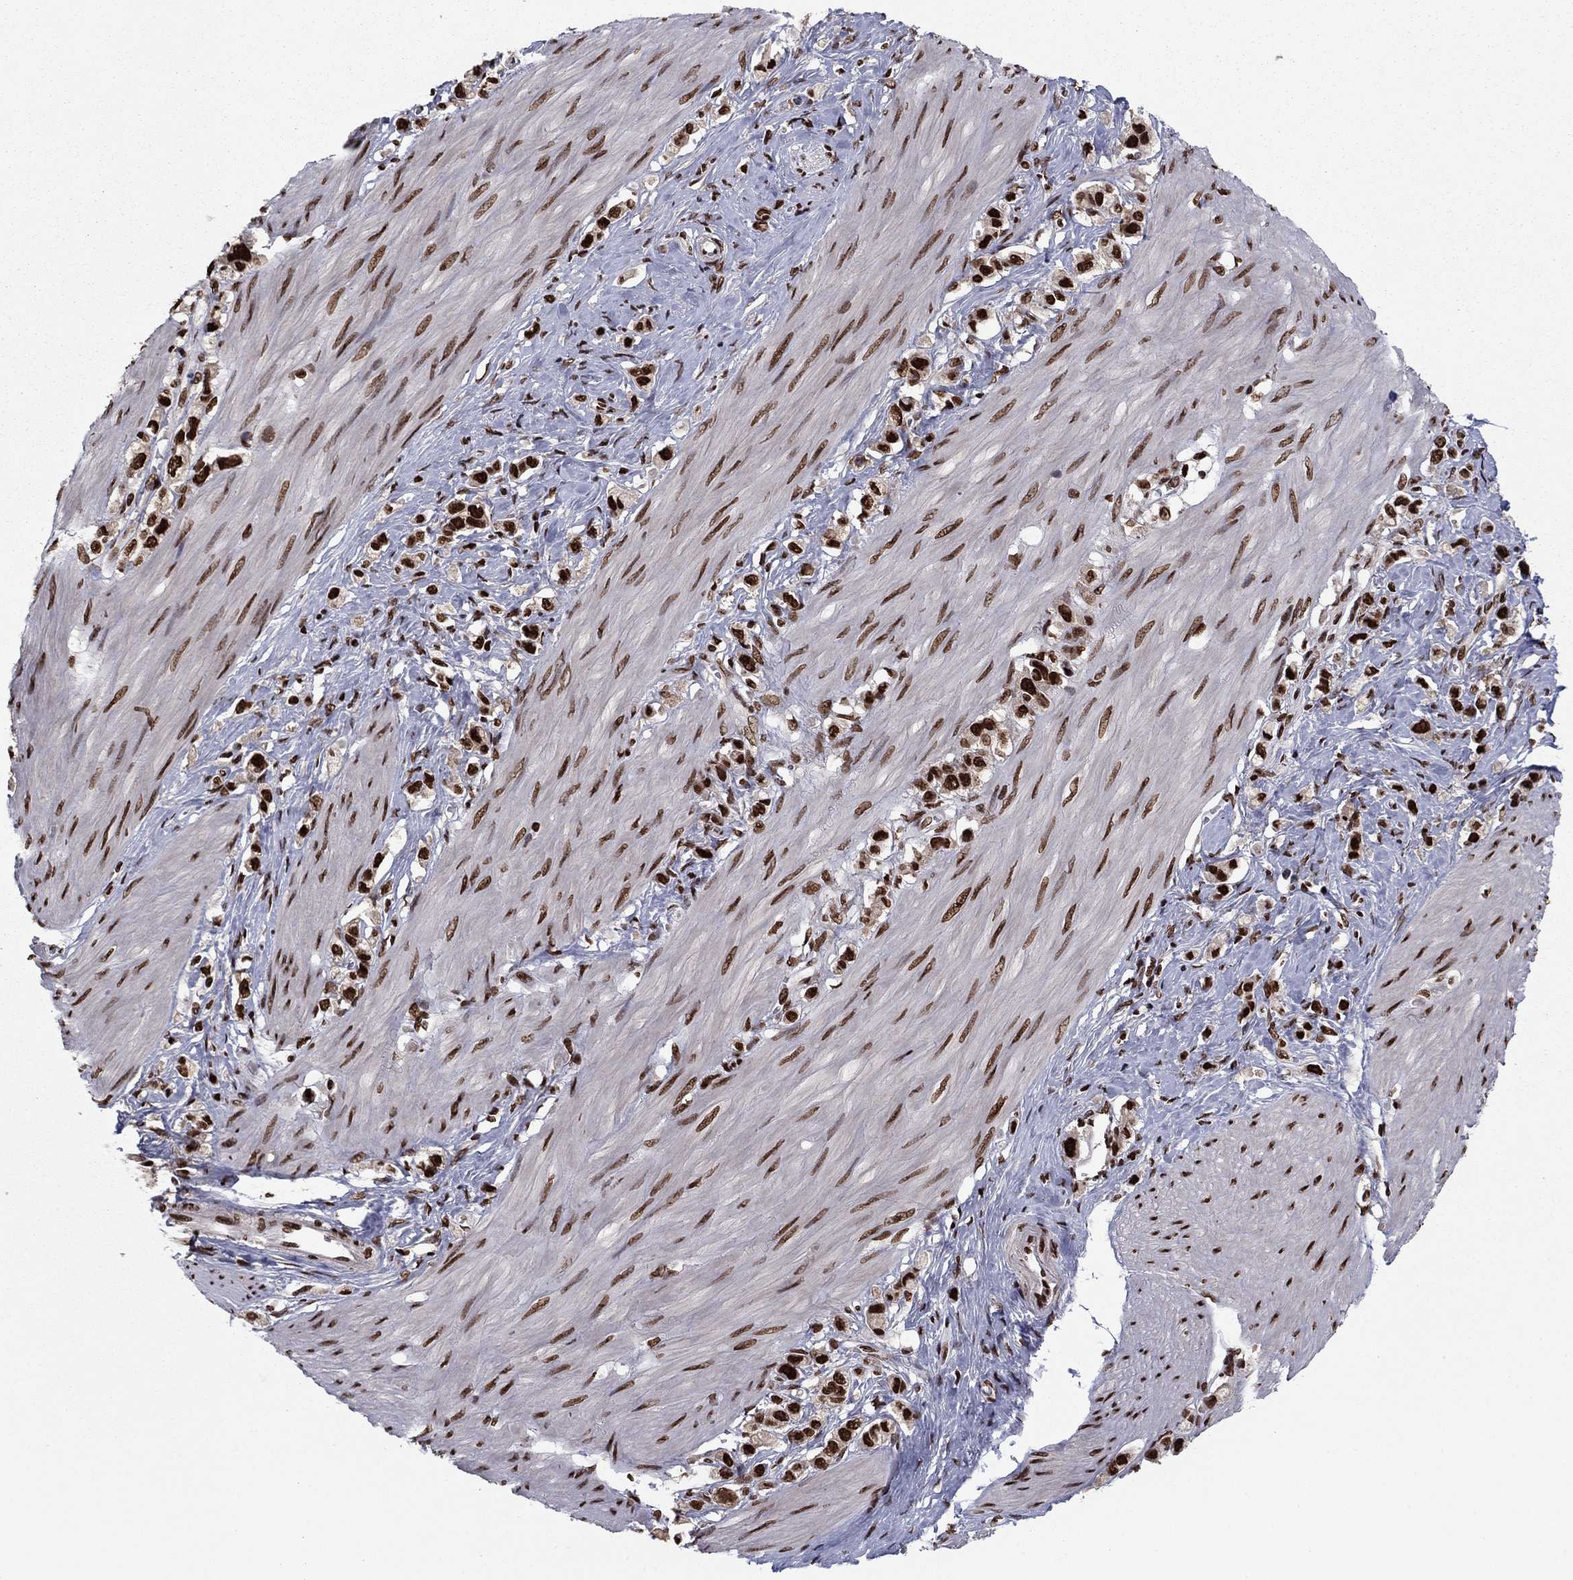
{"staining": {"intensity": "strong", "quantity": ">75%", "location": "nuclear"}, "tissue": "stomach cancer", "cell_type": "Tumor cells", "image_type": "cancer", "snomed": [{"axis": "morphology", "description": "Normal tissue, NOS"}, {"axis": "morphology", "description": "Adenocarcinoma, NOS"}, {"axis": "morphology", "description": "Adenocarcinoma, High grade"}, {"axis": "topography", "description": "Stomach, upper"}, {"axis": "topography", "description": "Stomach"}], "caption": "Immunohistochemistry (IHC) staining of high-grade adenocarcinoma (stomach), which exhibits high levels of strong nuclear expression in about >75% of tumor cells indicating strong nuclear protein staining. The staining was performed using DAB (brown) for protein detection and nuclei were counterstained in hematoxylin (blue).", "gene": "USP54", "patient": {"sex": "female", "age": 65}}